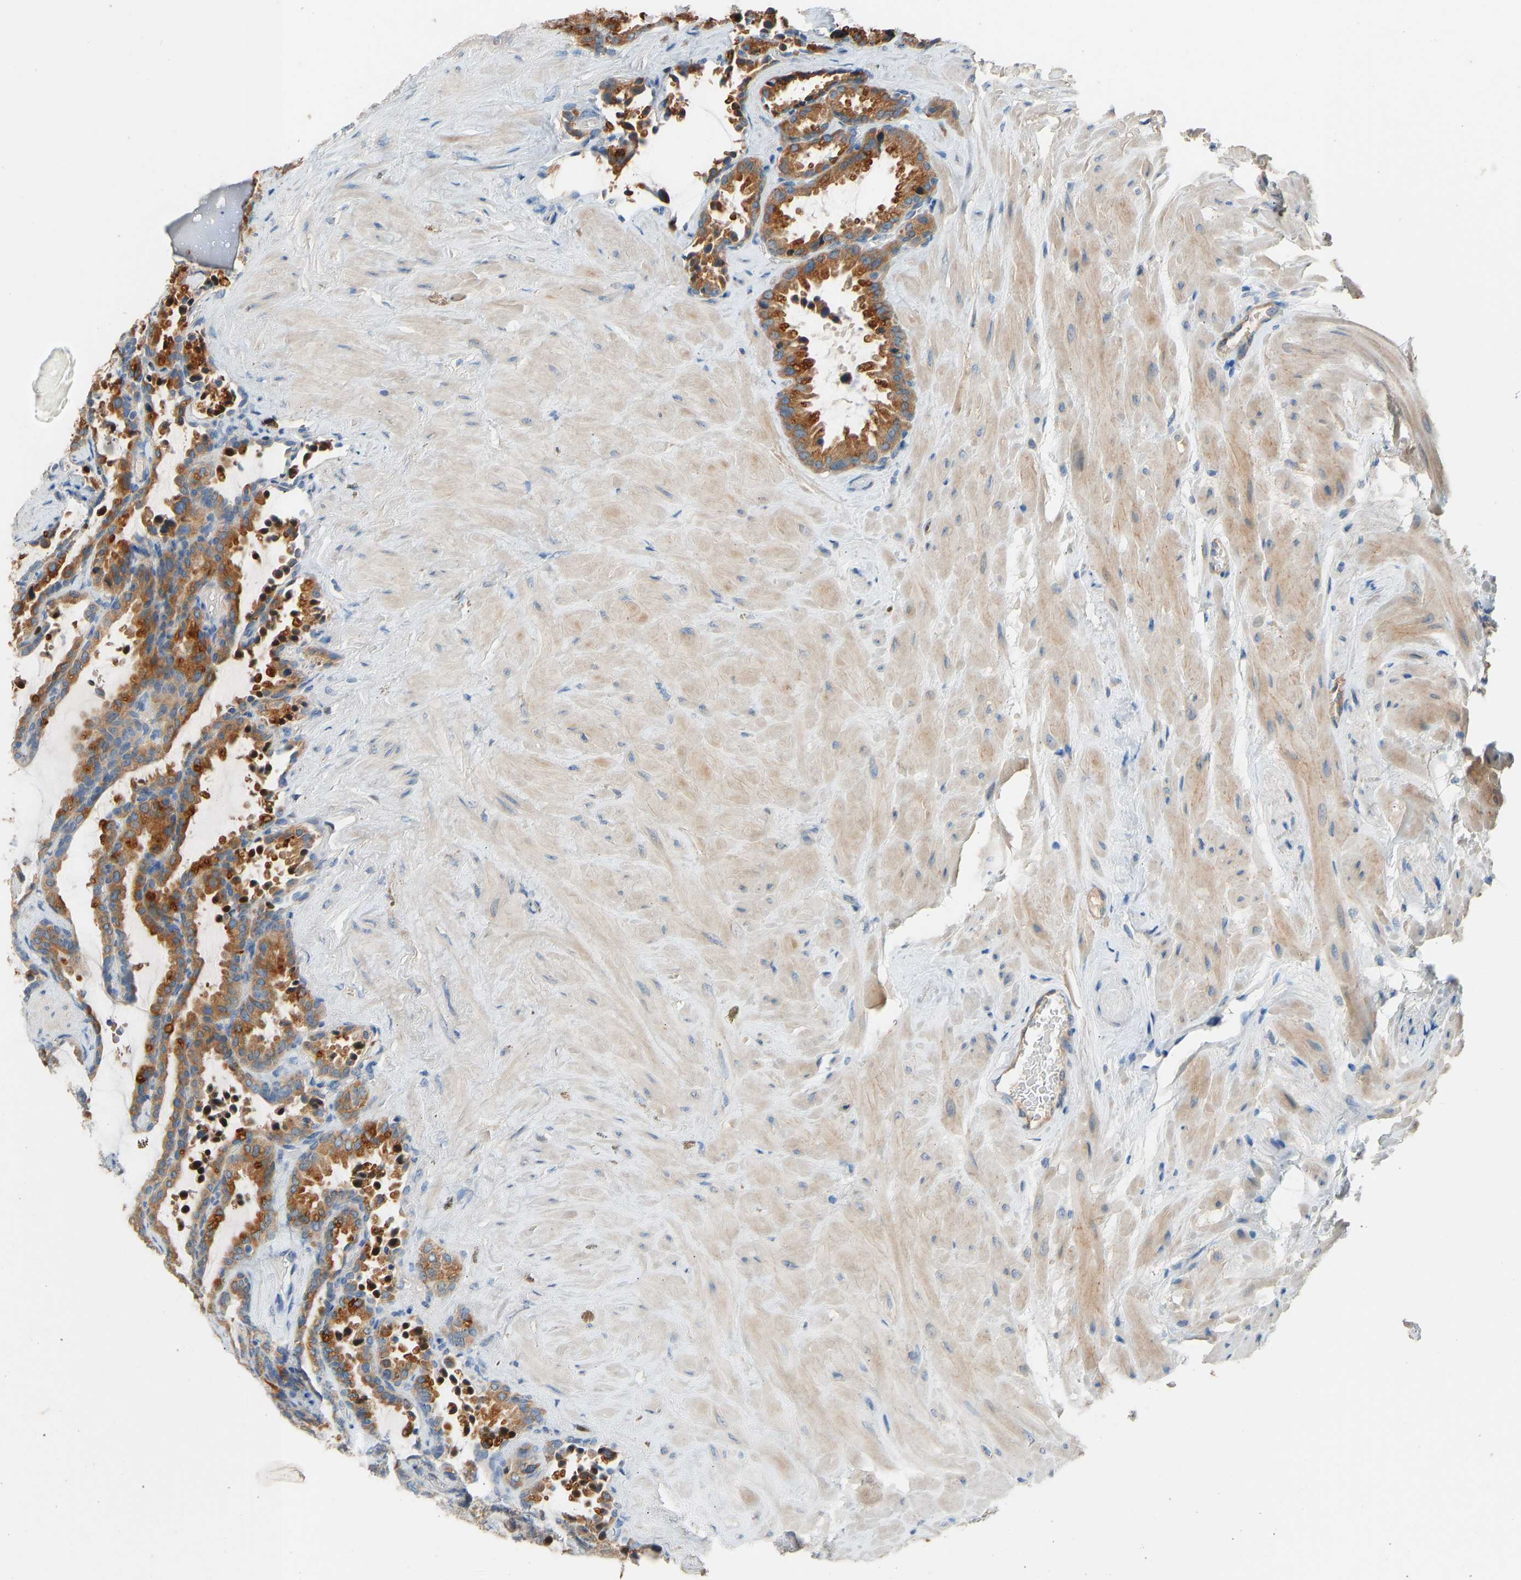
{"staining": {"intensity": "moderate", "quantity": ">75%", "location": "cytoplasmic/membranous"}, "tissue": "seminal vesicle", "cell_type": "Glandular cells", "image_type": "normal", "snomed": [{"axis": "morphology", "description": "Normal tissue, NOS"}, {"axis": "topography", "description": "Seminal veicle"}], "caption": "The micrograph displays immunohistochemical staining of unremarkable seminal vesicle. There is moderate cytoplasmic/membranous staining is seen in about >75% of glandular cells.", "gene": "TGFBR3", "patient": {"sex": "male", "age": 46}}